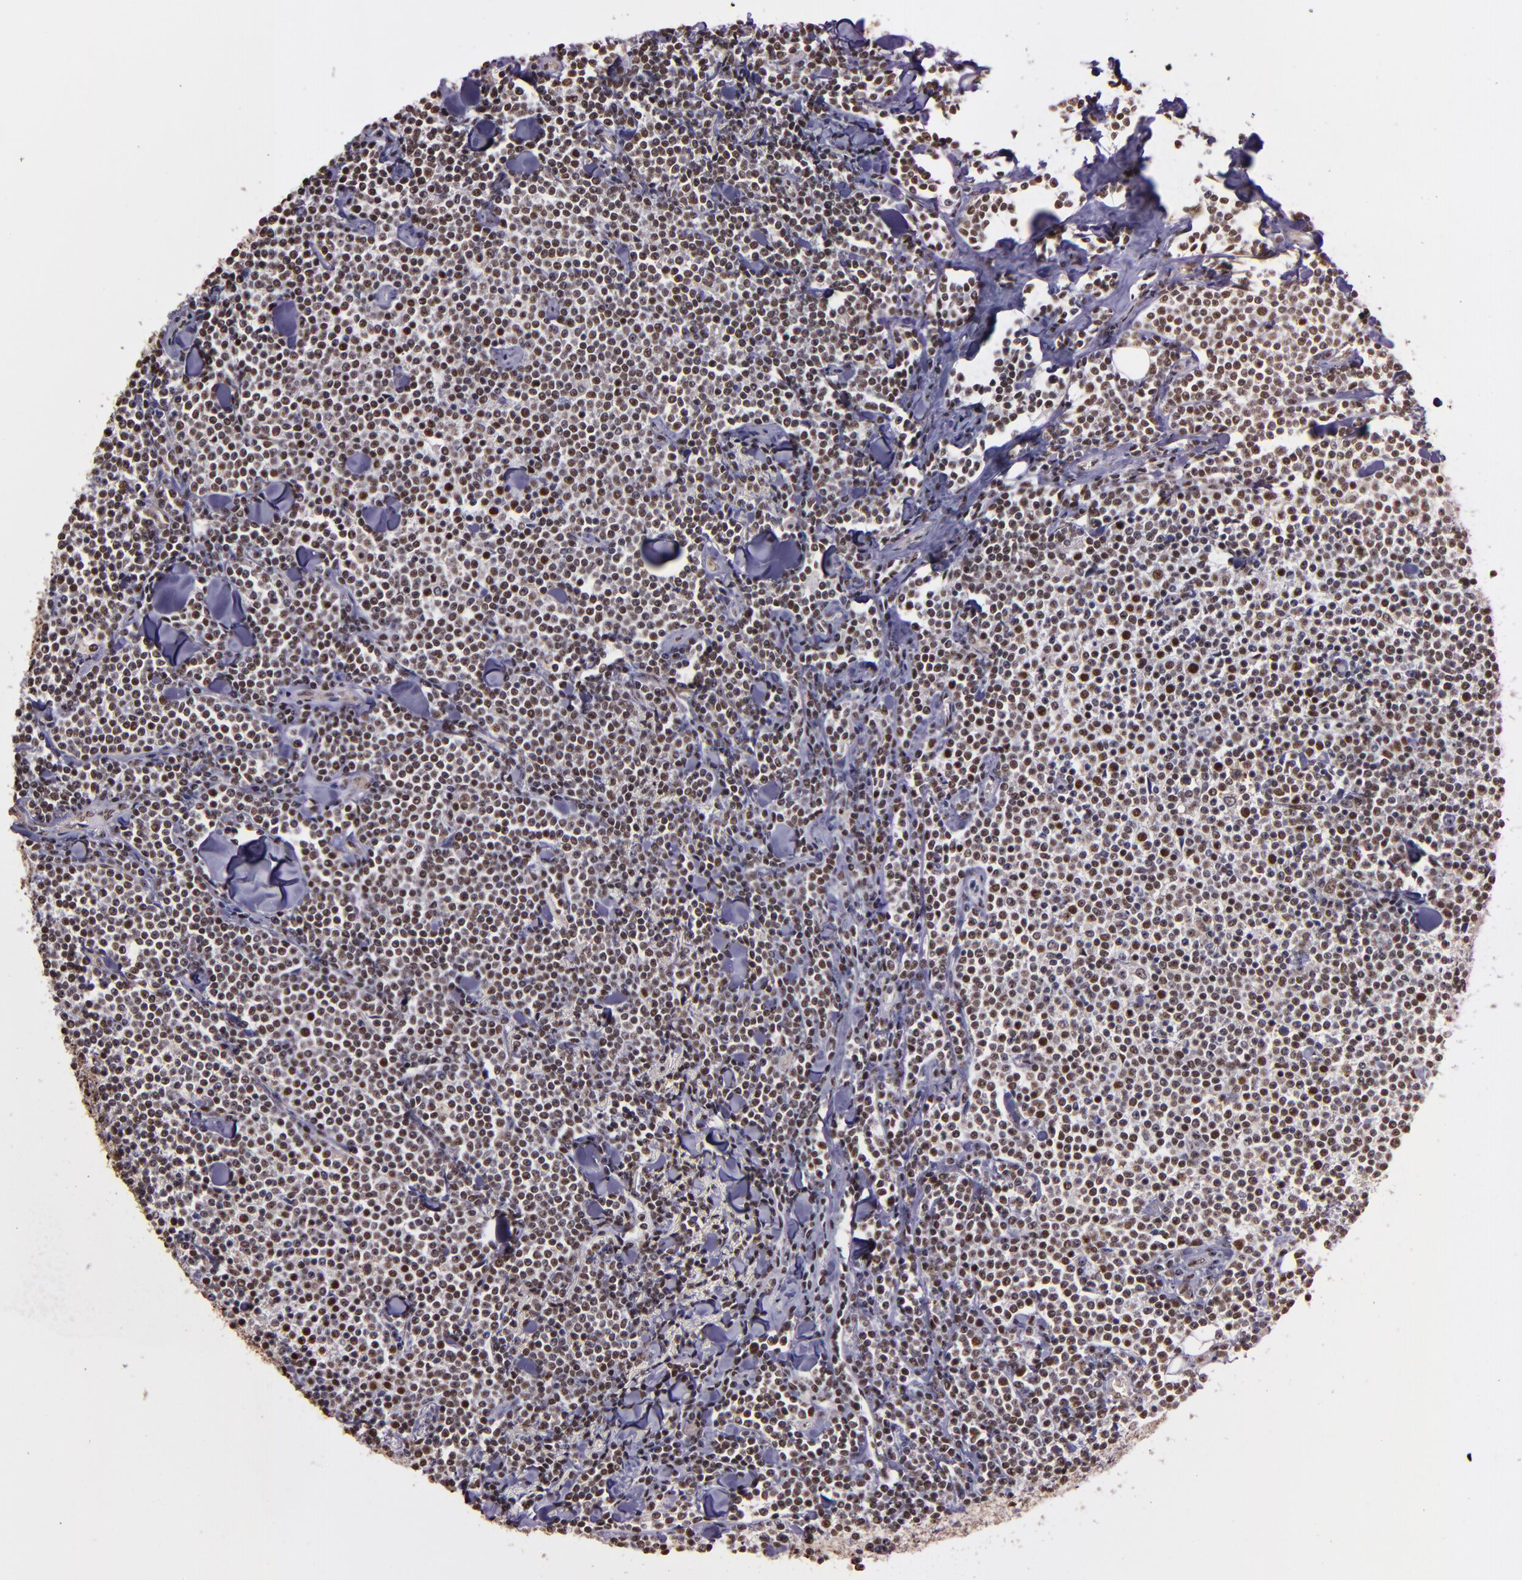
{"staining": {"intensity": "moderate", "quantity": ">75%", "location": "nuclear"}, "tissue": "lymphoma", "cell_type": "Tumor cells", "image_type": "cancer", "snomed": [{"axis": "morphology", "description": "Malignant lymphoma, non-Hodgkin's type, Low grade"}, {"axis": "topography", "description": "Soft tissue"}], "caption": "A medium amount of moderate nuclear staining is present in about >75% of tumor cells in low-grade malignant lymphoma, non-Hodgkin's type tissue.", "gene": "CECR2", "patient": {"sex": "male", "age": 92}}